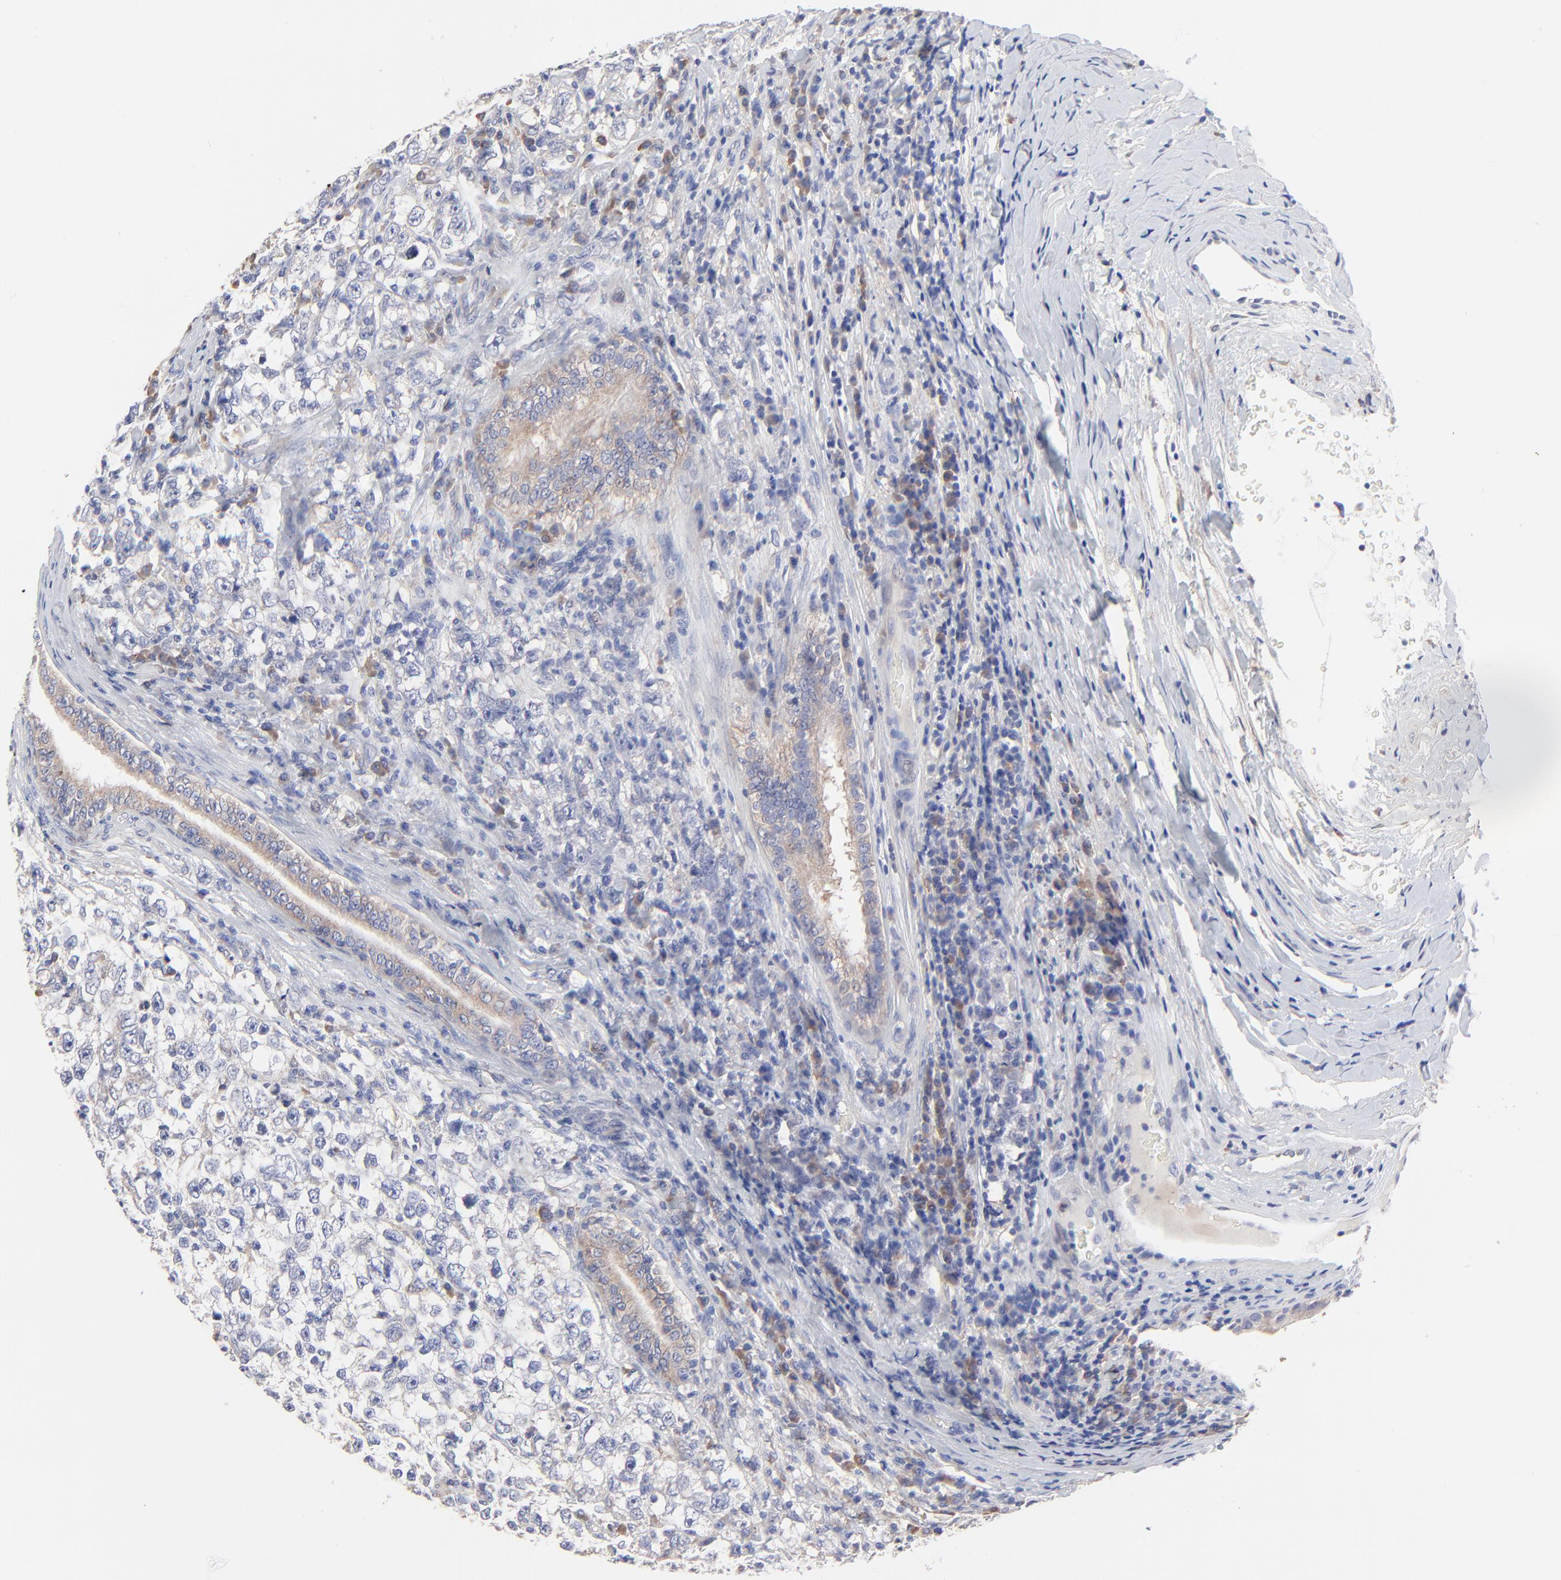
{"staining": {"intensity": "weak", "quantity": "<25%", "location": "cytoplasmic/membranous"}, "tissue": "testis cancer", "cell_type": "Tumor cells", "image_type": "cancer", "snomed": [{"axis": "morphology", "description": "Seminoma, NOS"}, {"axis": "morphology", "description": "Carcinoma, Embryonal, NOS"}, {"axis": "topography", "description": "Testis"}], "caption": "This is a histopathology image of immunohistochemistry (IHC) staining of testis cancer (embryonal carcinoma), which shows no positivity in tumor cells.", "gene": "PPFIBP2", "patient": {"sex": "male", "age": 30}}